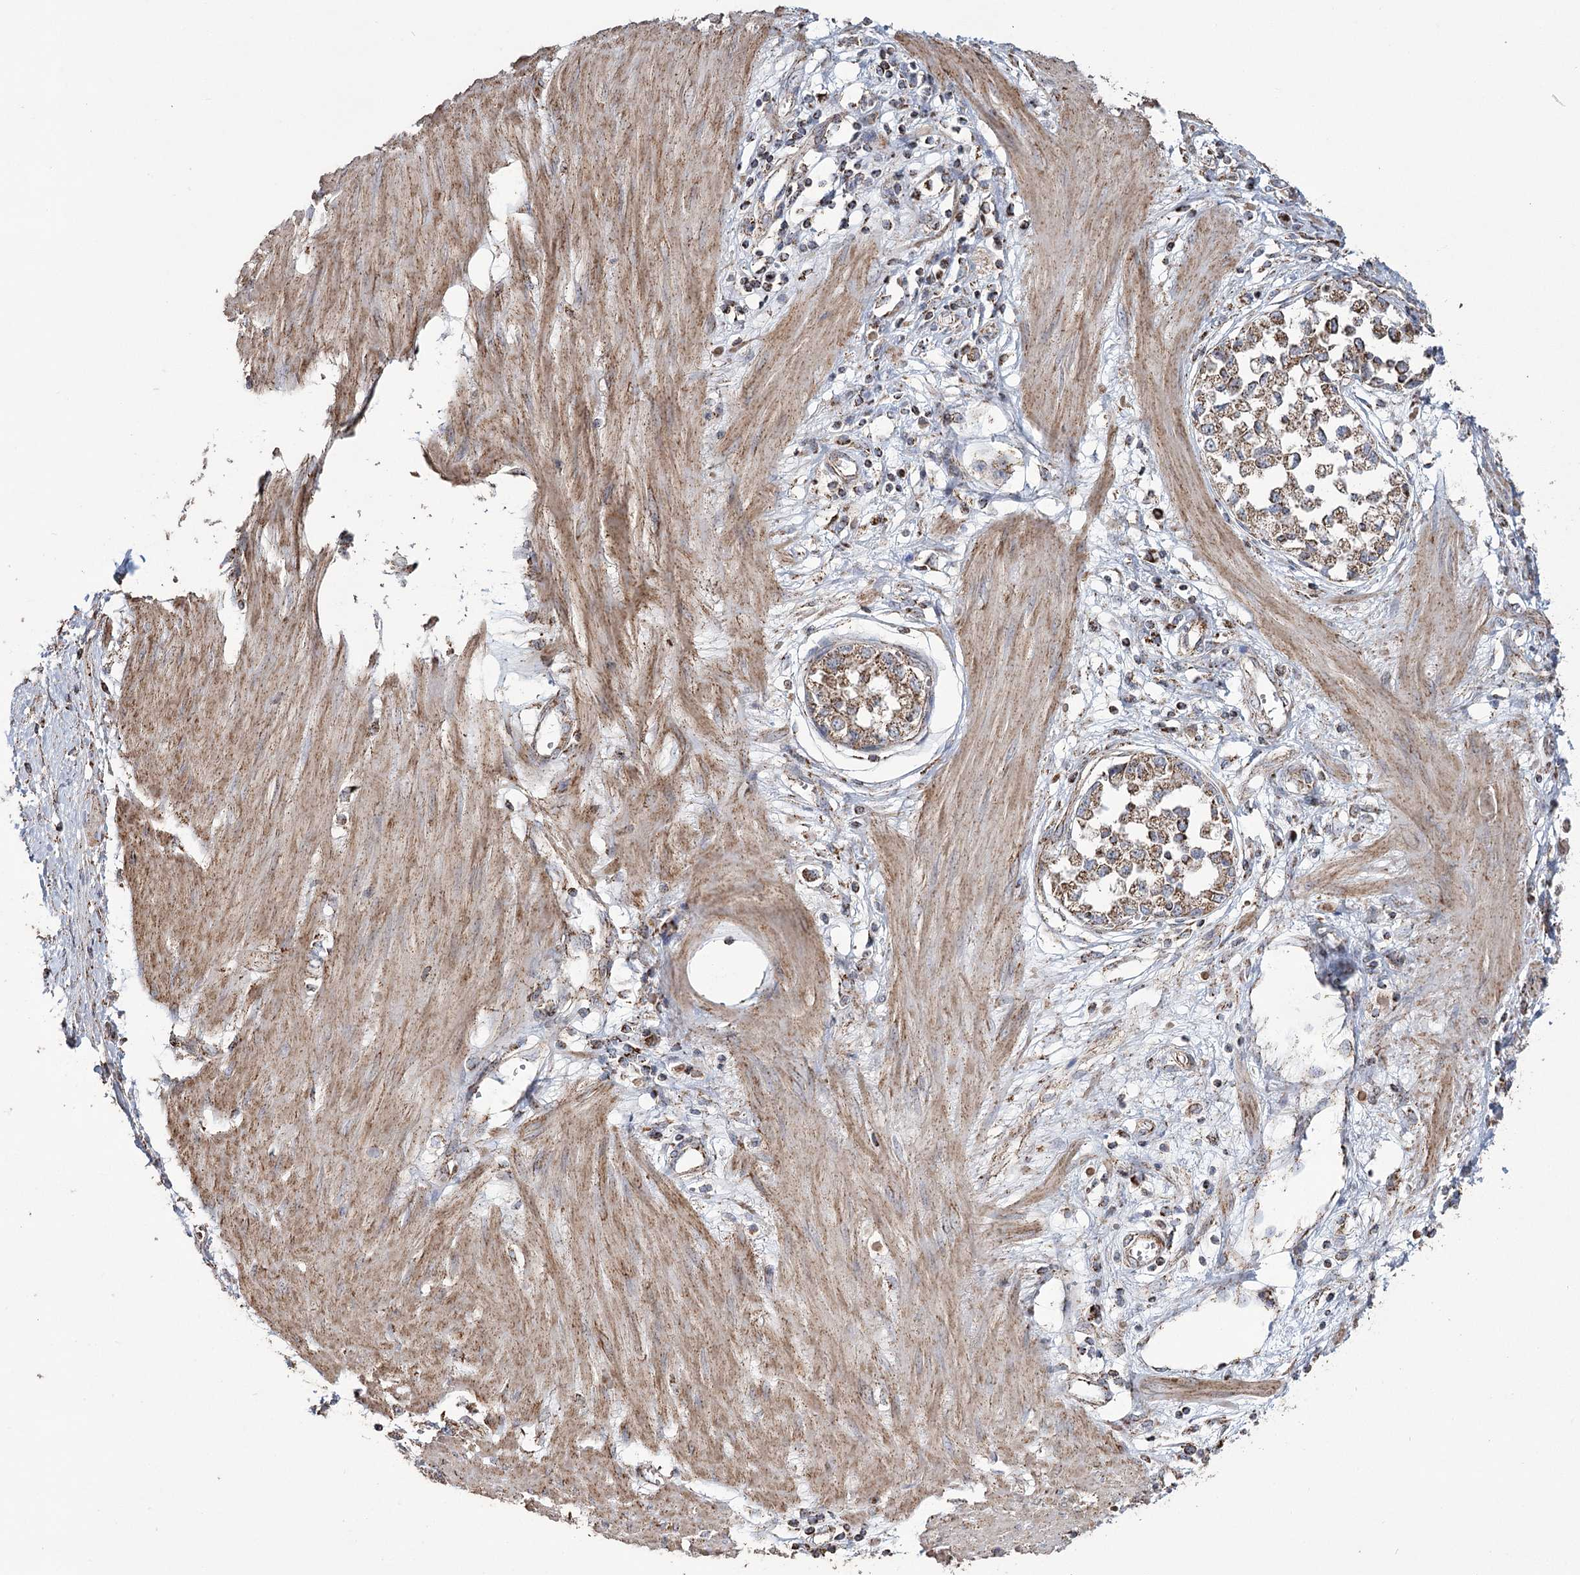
{"staining": {"intensity": "moderate", "quantity": ">75%", "location": "cytoplasmic/membranous"}, "tissue": "stomach cancer", "cell_type": "Tumor cells", "image_type": "cancer", "snomed": [{"axis": "morphology", "description": "Adenocarcinoma, NOS"}, {"axis": "topography", "description": "Stomach"}], "caption": "Stomach cancer (adenocarcinoma) stained with DAB IHC exhibits medium levels of moderate cytoplasmic/membranous expression in approximately >75% of tumor cells.", "gene": "RANBP3L", "patient": {"sex": "female", "age": 76}}